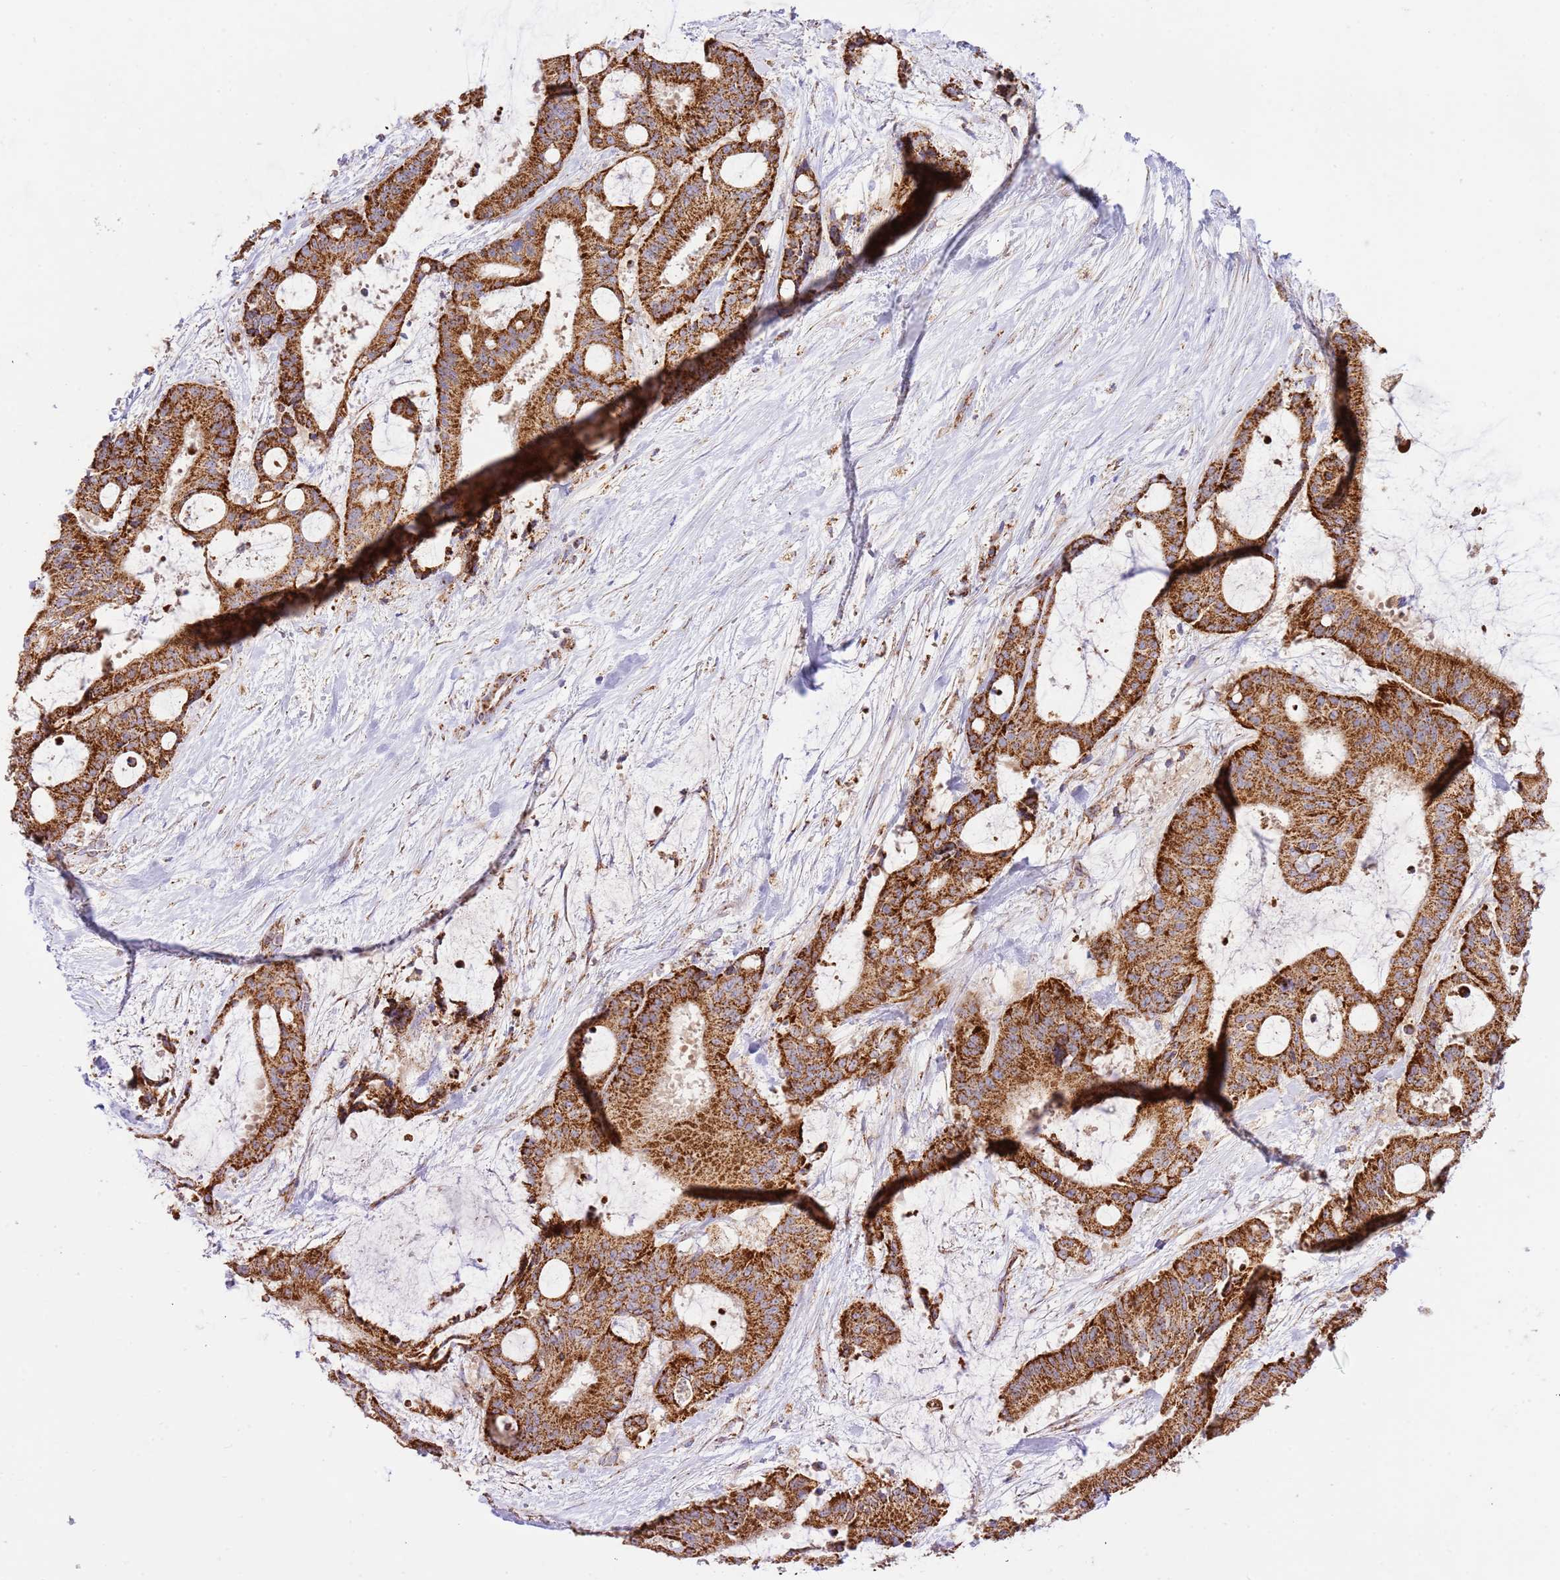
{"staining": {"intensity": "strong", "quantity": ">75%", "location": "cytoplasmic/membranous"}, "tissue": "liver cancer", "cell_type": "Tumor cells", "image_type": "cancer", "snomed": [{"axis": "morphology", "description": "Normal tissue, NOS"}, {"axis": "morphology", "description": "Cholangiocarcinoma"}, {"axis": "topography", "description": "Liver"}, {"axis": "topography", "description": "Peripheral nerve tissue"}], "caption": "This photomicrograph exhibits IHC staining of liver cancer, with high strong cytoplasmic/membranous expression in about >75% of tumor cells.", "gene": "ZBTB39", "patient": {"sex": "female", "age": 73}}